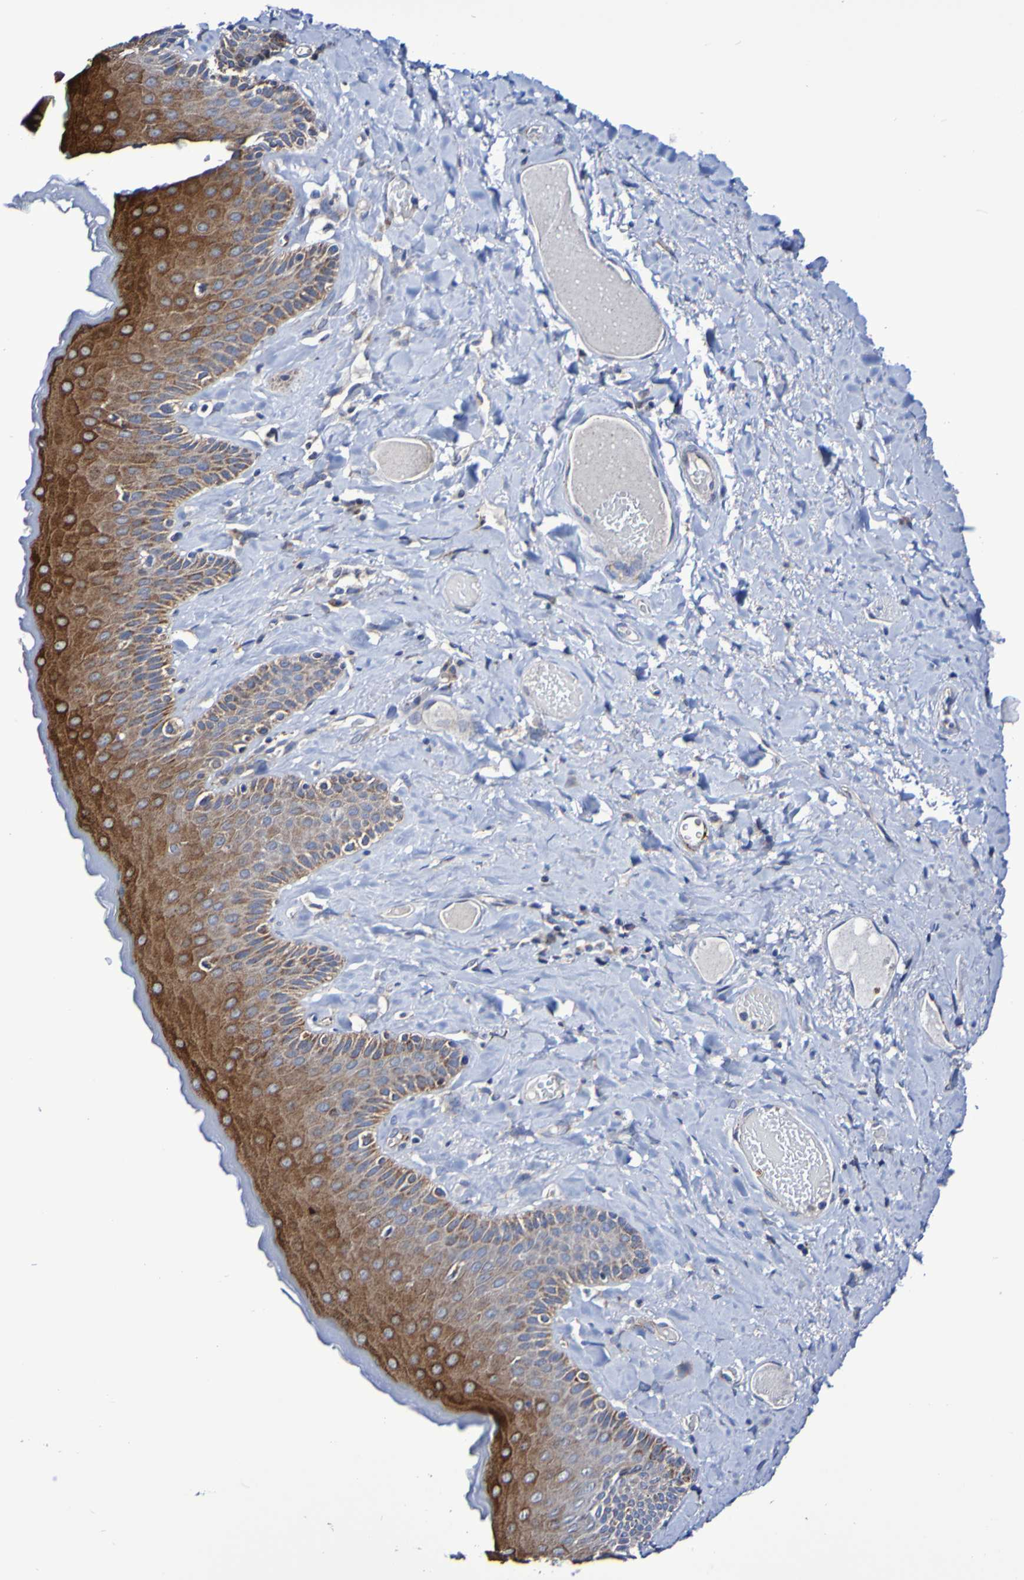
{"staining": {"intensity": "strong", "quantity": "25%-75%", "location": "cytoplasmic/membranous"}, "tissue": "skin", "cell_type": "Epidermal cells", "image_type": "normal", "snomed": [{"axis": "morphology", "description": "Normal tissue, NOS"}, {"axis": "topography", "description": "Anal"}], "caption": "Immunohistochemical staining of normal skin demonstrates strong cytoplasmic/membranous protein positivity in about 25%-75% of epidermal cells. Nuclei are stained in blue.", "gene": "GJB1", "patient": {"sex": "male", "age": 69}}